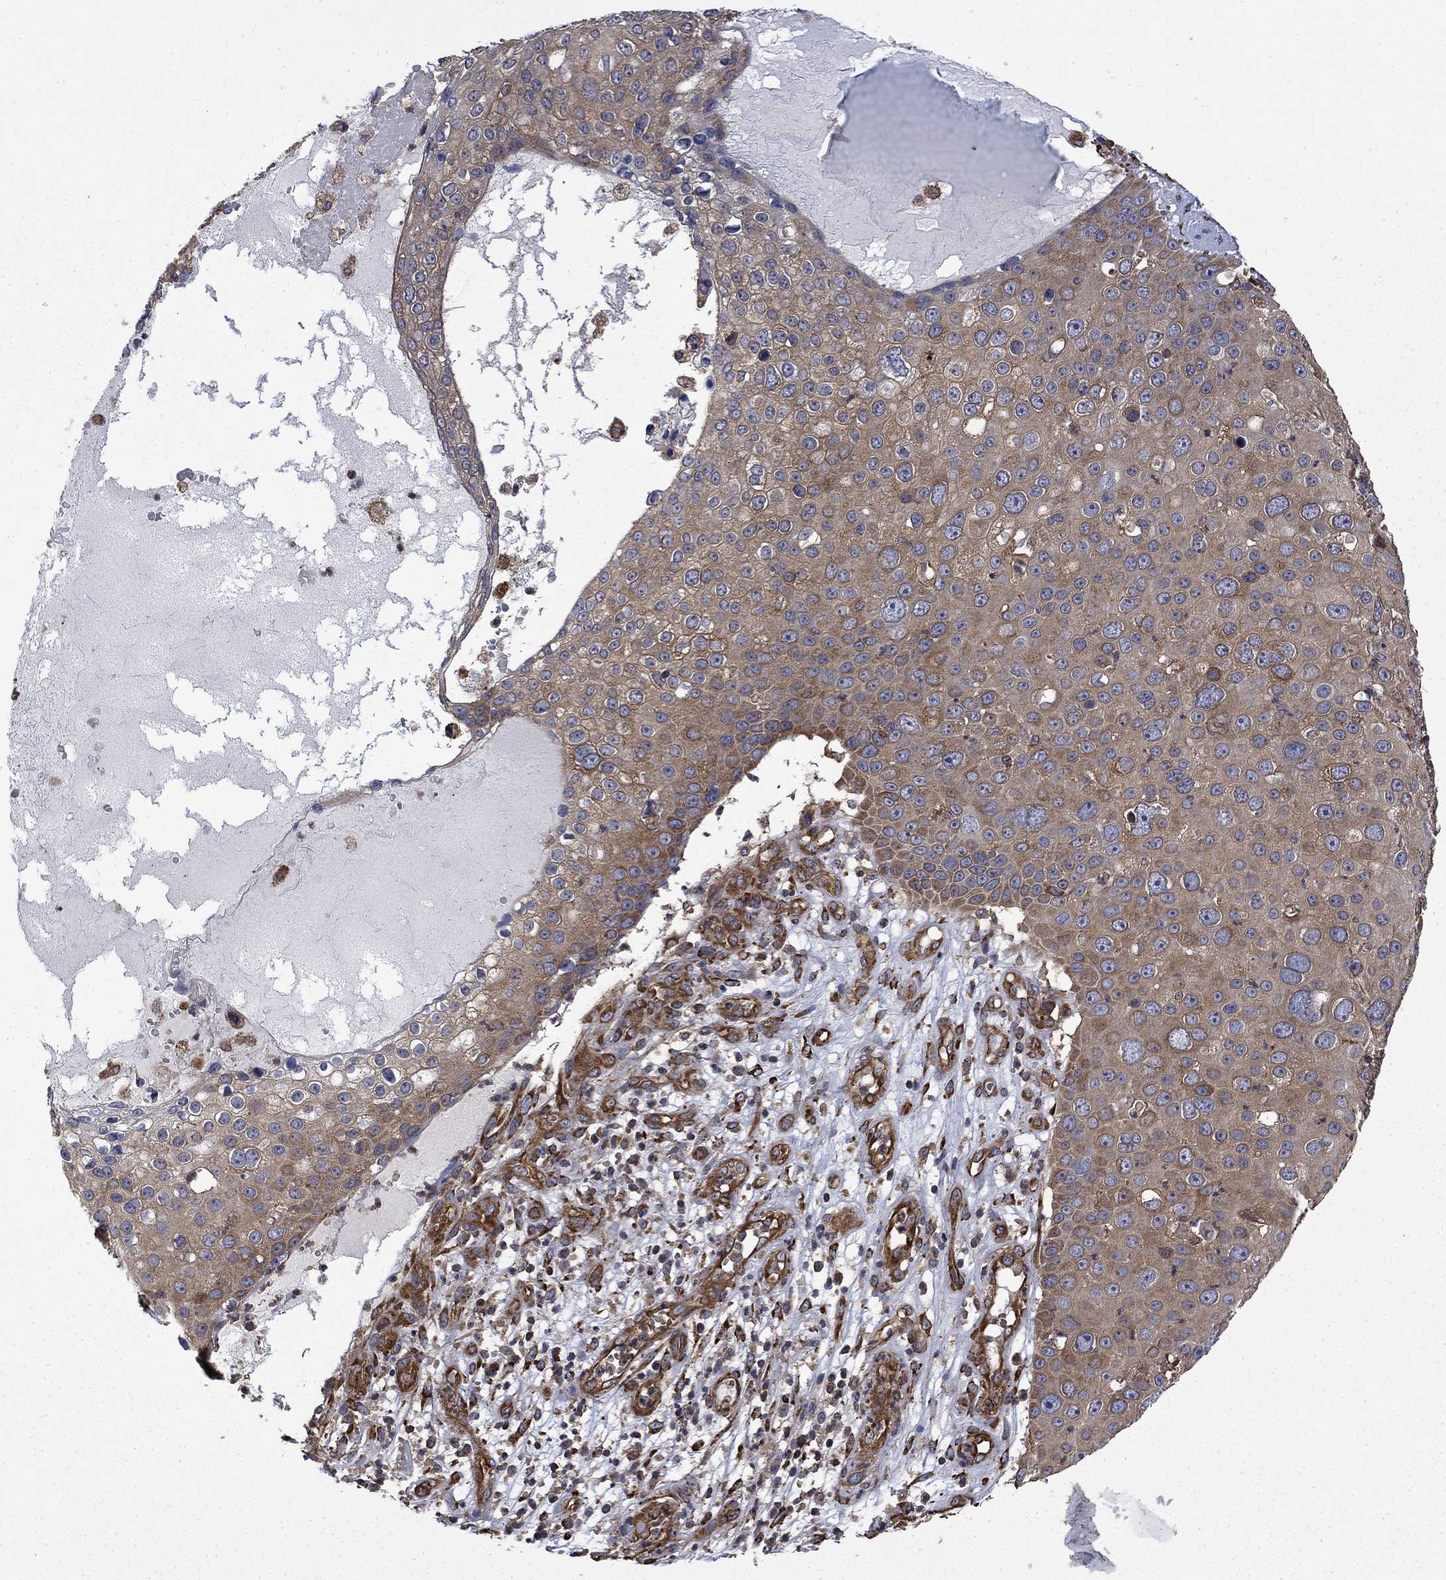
{"staining": {"intensity": "moderate", "quantity": "25%-75%", "location": "cytoplasmic/membranous"}, "tissue": "skin cancer", "cell_type": "Tumor cells", "image_type": "cancer", "snomed": [{"axis": "morphology", "description": "Squamous cell carcinoma, NOS"}, {"axis": "topography", "description": "Skin"}], "caption": "Skin squamous cell carcinoma stained with a brown dye exhibits moderate cytoplasmic/membranous positive expression in about 25%-75% of tumor cells.", "gene": "CUTC", "patient": {"sex": "male", "age": 71}}